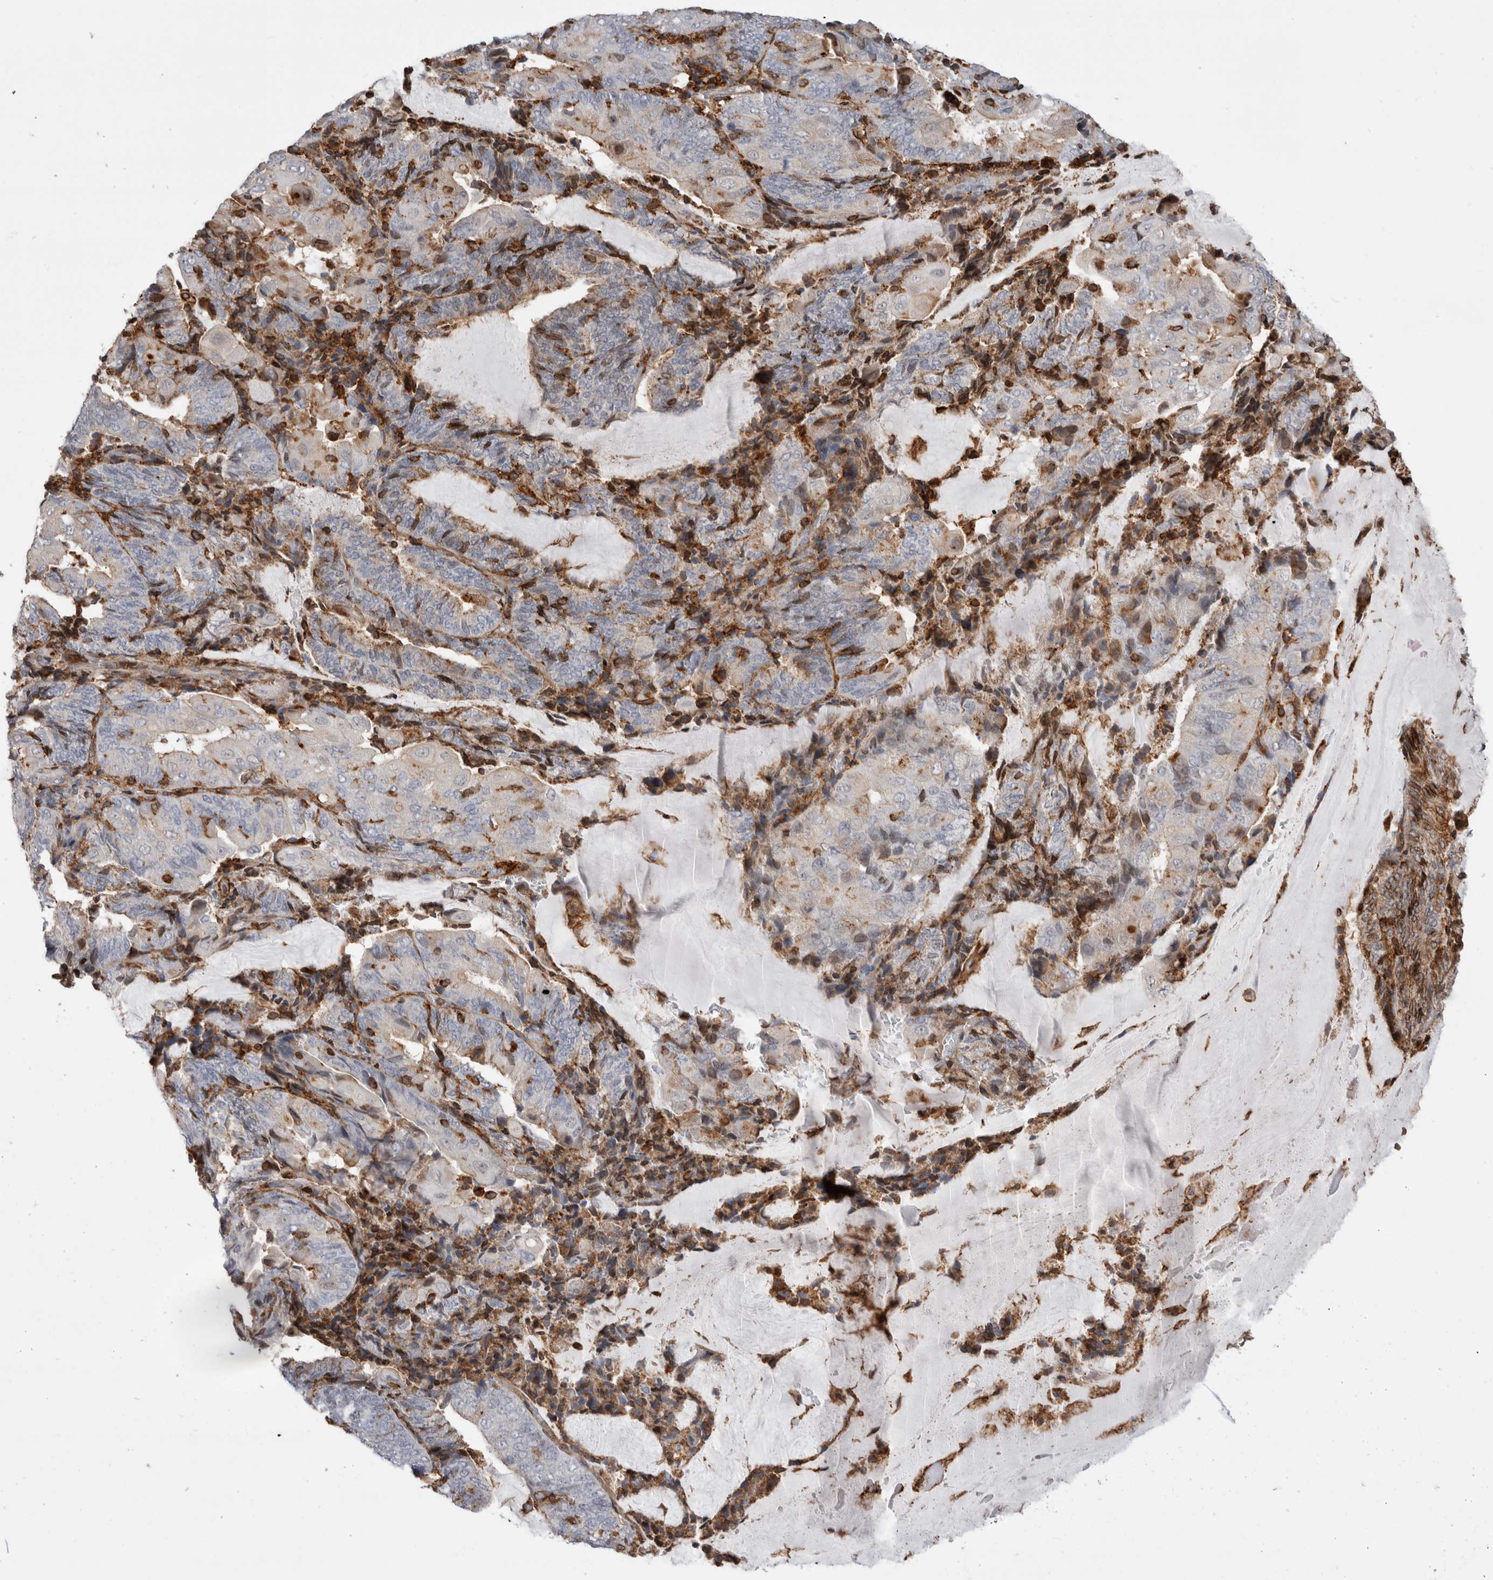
{"staining": {"intensity": "moderate", "quantity": "<25%", "location": "cytoplasmic/membranous"}, "tissue": "endometrial cancer", "cell_type": "Tumor cells", "image_type": "cancer", "snomed": [{"axis": "morphology", "description": "Adenocarcinoma, NOS"}, {"axis": "topography", "description": "Endometrium"}], "caption": "Endometrial cancer (adenocarcinoma) stained for a protein (brown) demonstrates moderate cytoplasmic/membranous positive positivity in about <25% of tumor cells.", "gene": "CCDC88B", "patient": {"sex": "female", "age": 81}}